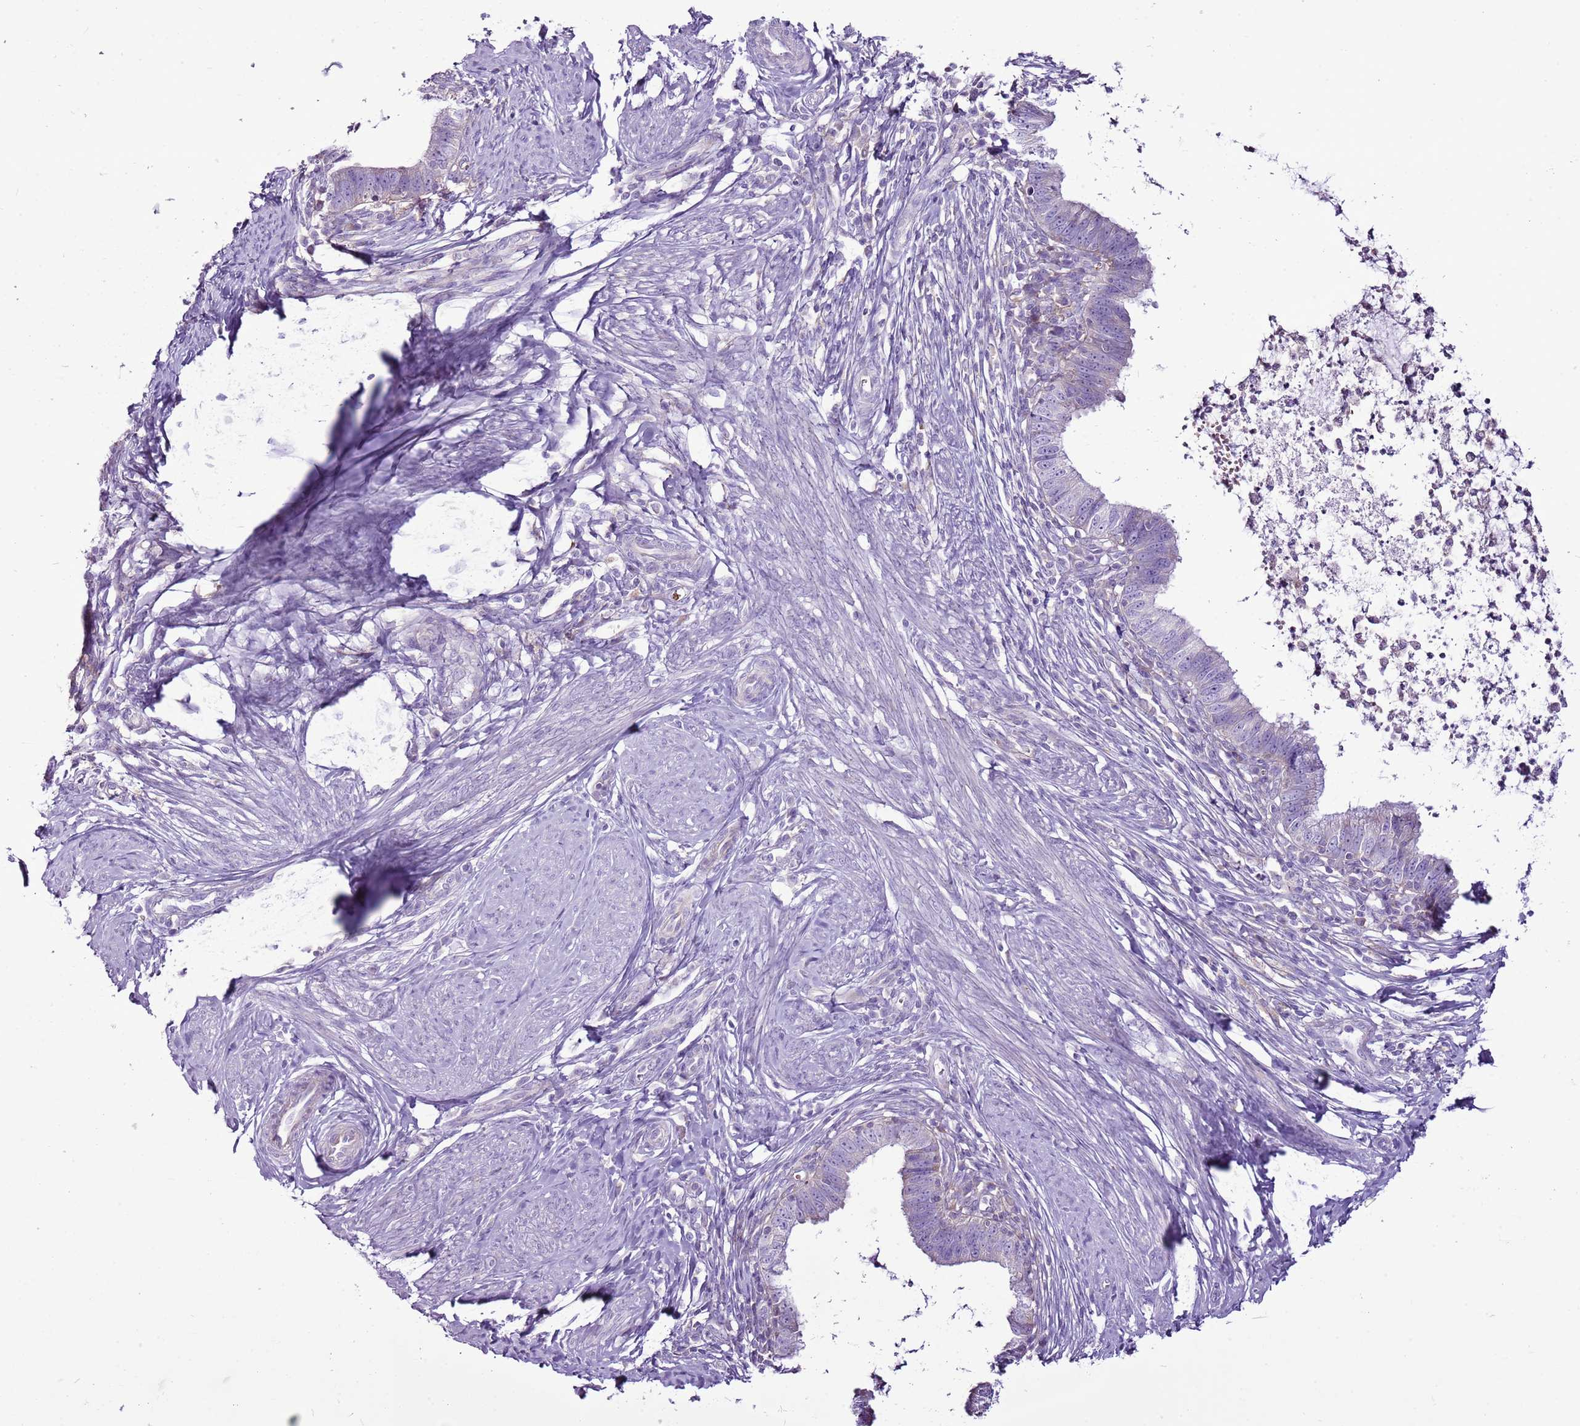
{"staining": {"intensity": "negative", "quantity": "none", "location": "none"}, "tissue": "cervical cancer", "cell_type": "Tumor cells", "image_type": "cancer", "snomed": [{"axis": "morphology", "description": "Adenocarcinoma, NOS"}, {"axis": "topography", "description": "Cervix"}], "caption": "This histopathology image is of cervical cancer (adenocarcinoma) stained with immunohistochemistry (IHC) to label a protein in brown with the nuclei are counter-stained blue. There is no positivity in tumor cells. (Stains: DAB (3,3'-diaminobenzidine) immunohistochemistry (IHC) with hematoxylin counter stain, Microscopy: brightfield microscopy at high magnification).", "gene": "CHAC2", "patient": {"sex": "female", "age": 36}}